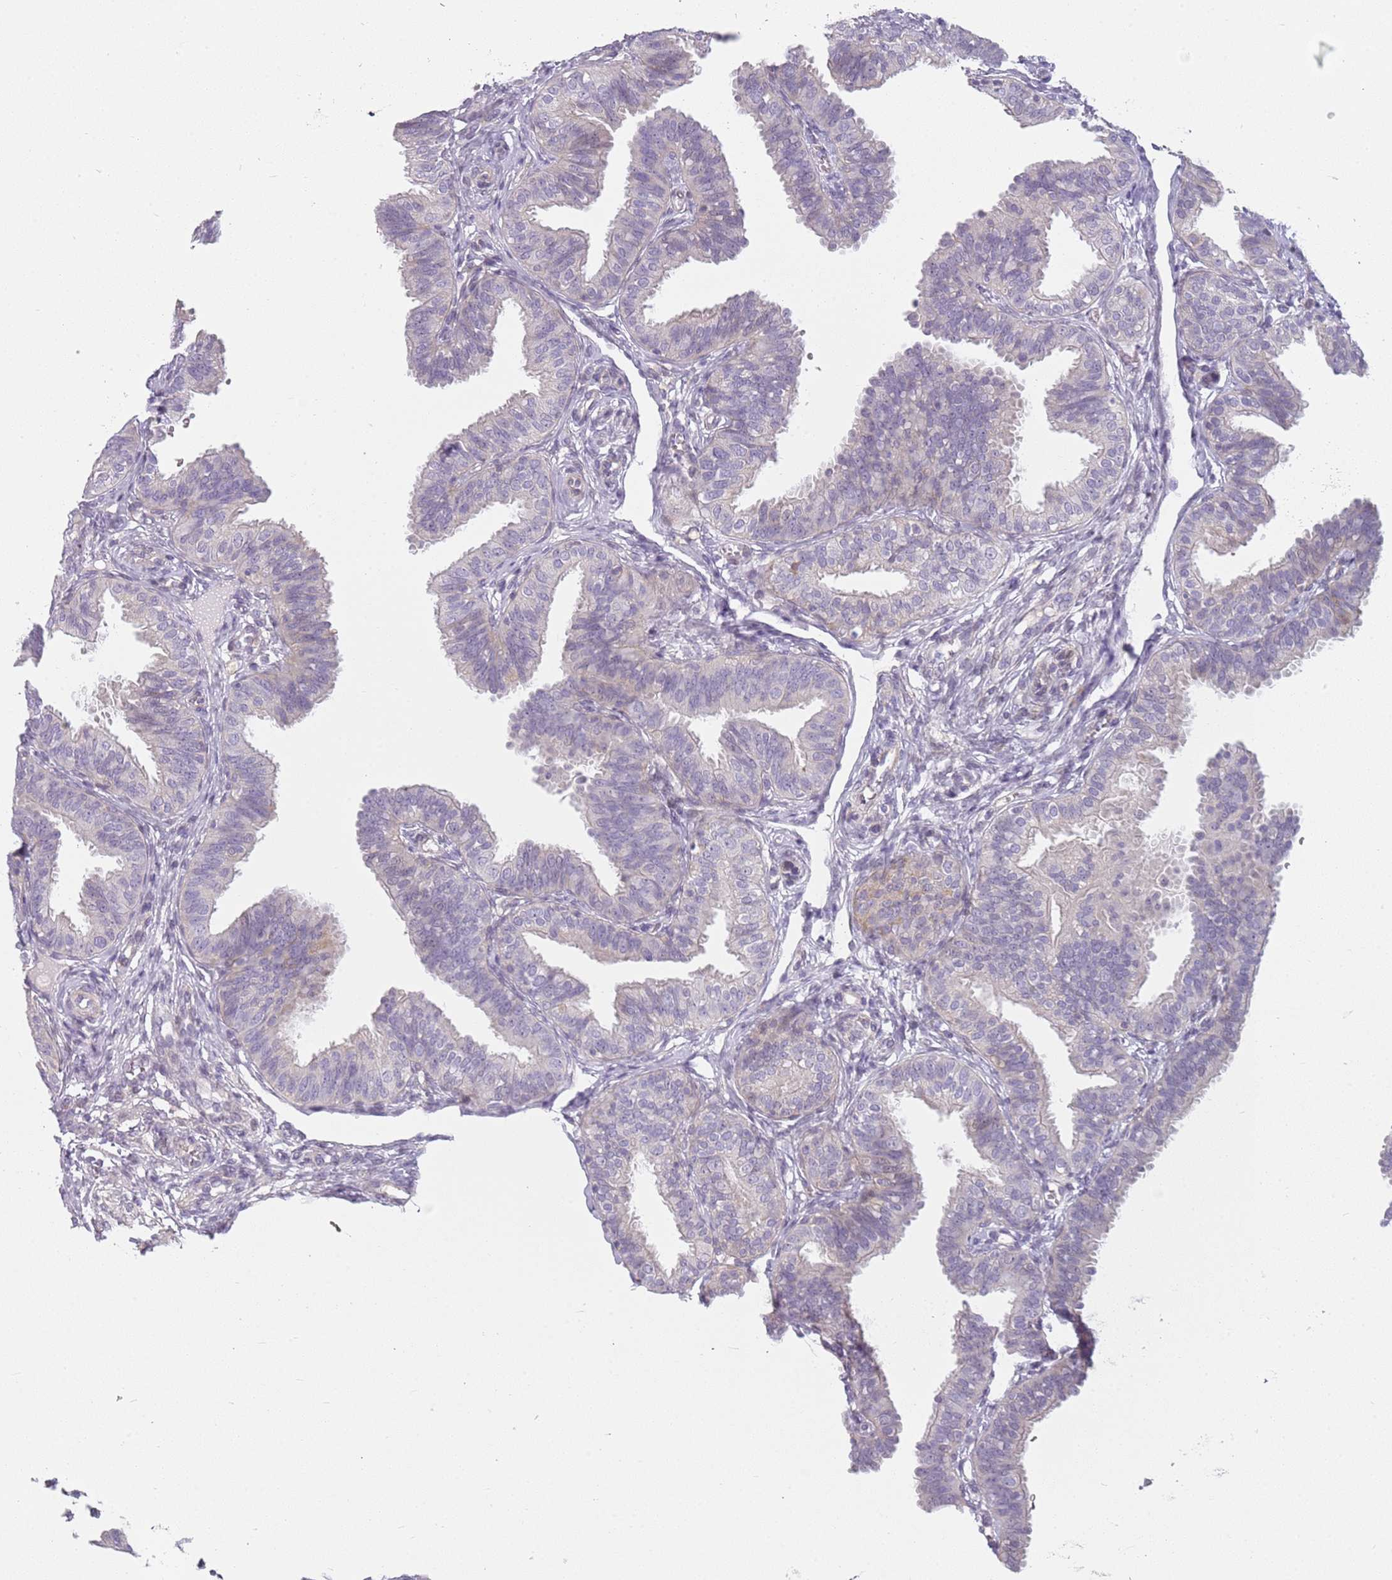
{"staining": {"intensity": "negative", "quantity": "none", "location": "none"}, "tissue": "fallopian tube", "cell_type": "Glandular cells", "image_type": "normal", "snomed": [{"axis": "morphology", "description": "Normal tissue, NOS"}, {"axis": "topography", "description": "Fallopian tube"}], "caption": "The photomicrograph demonstrates no staining of glandular cells in unremarkable fallopian tube. The staining was performed using DAB (3,3'-diaminobenzidine) to visualize the protein expression in brown, while the nuclei were stained in blue with hematoxylin (Magnification: 20x).", "gene": "DEFB116", "patient": {"sex": "female", "age": 35}}